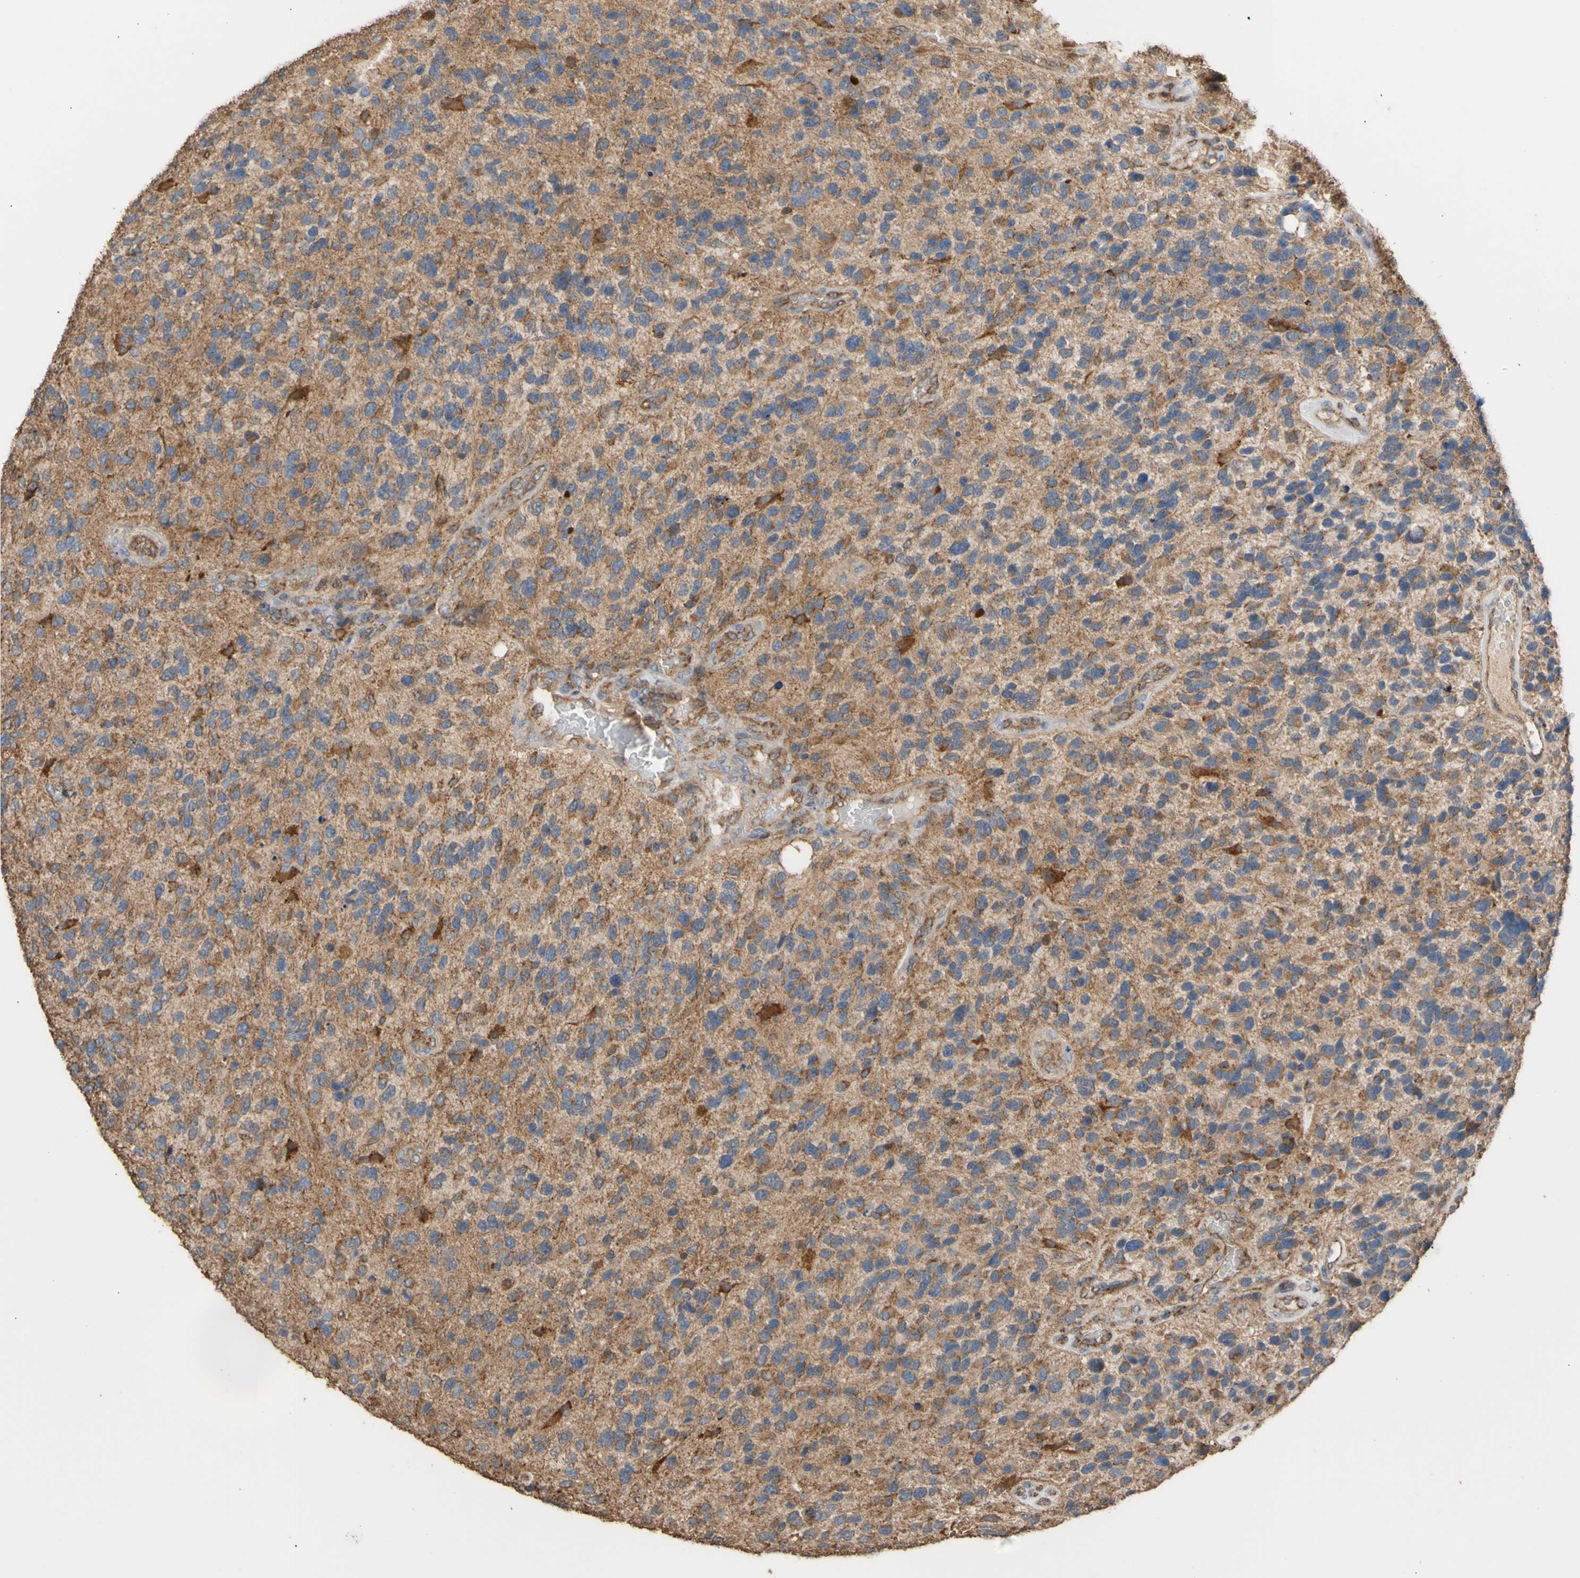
{"staining": {"intensity": "weak", "quantity": ">75%", "location": "cytoplasmic/membranous"}, "tissue": "glioma", "cell_type": "Tumor cells", "image_type": "cancer", "snomed": [{"axis": "morphology", "description": "Glioma, malignant, High grade"}, {"axis": "topography", "description": "Brain"}], "caption": "Malignant glioma (high-grade) stained for a protein demonstrates weak cytoplasmic/membranous positivity in tumor cells. Nuclei are stained in blue.", "gene": "ALDH9A1", "patient": {"sex": "female", "age": 58}}